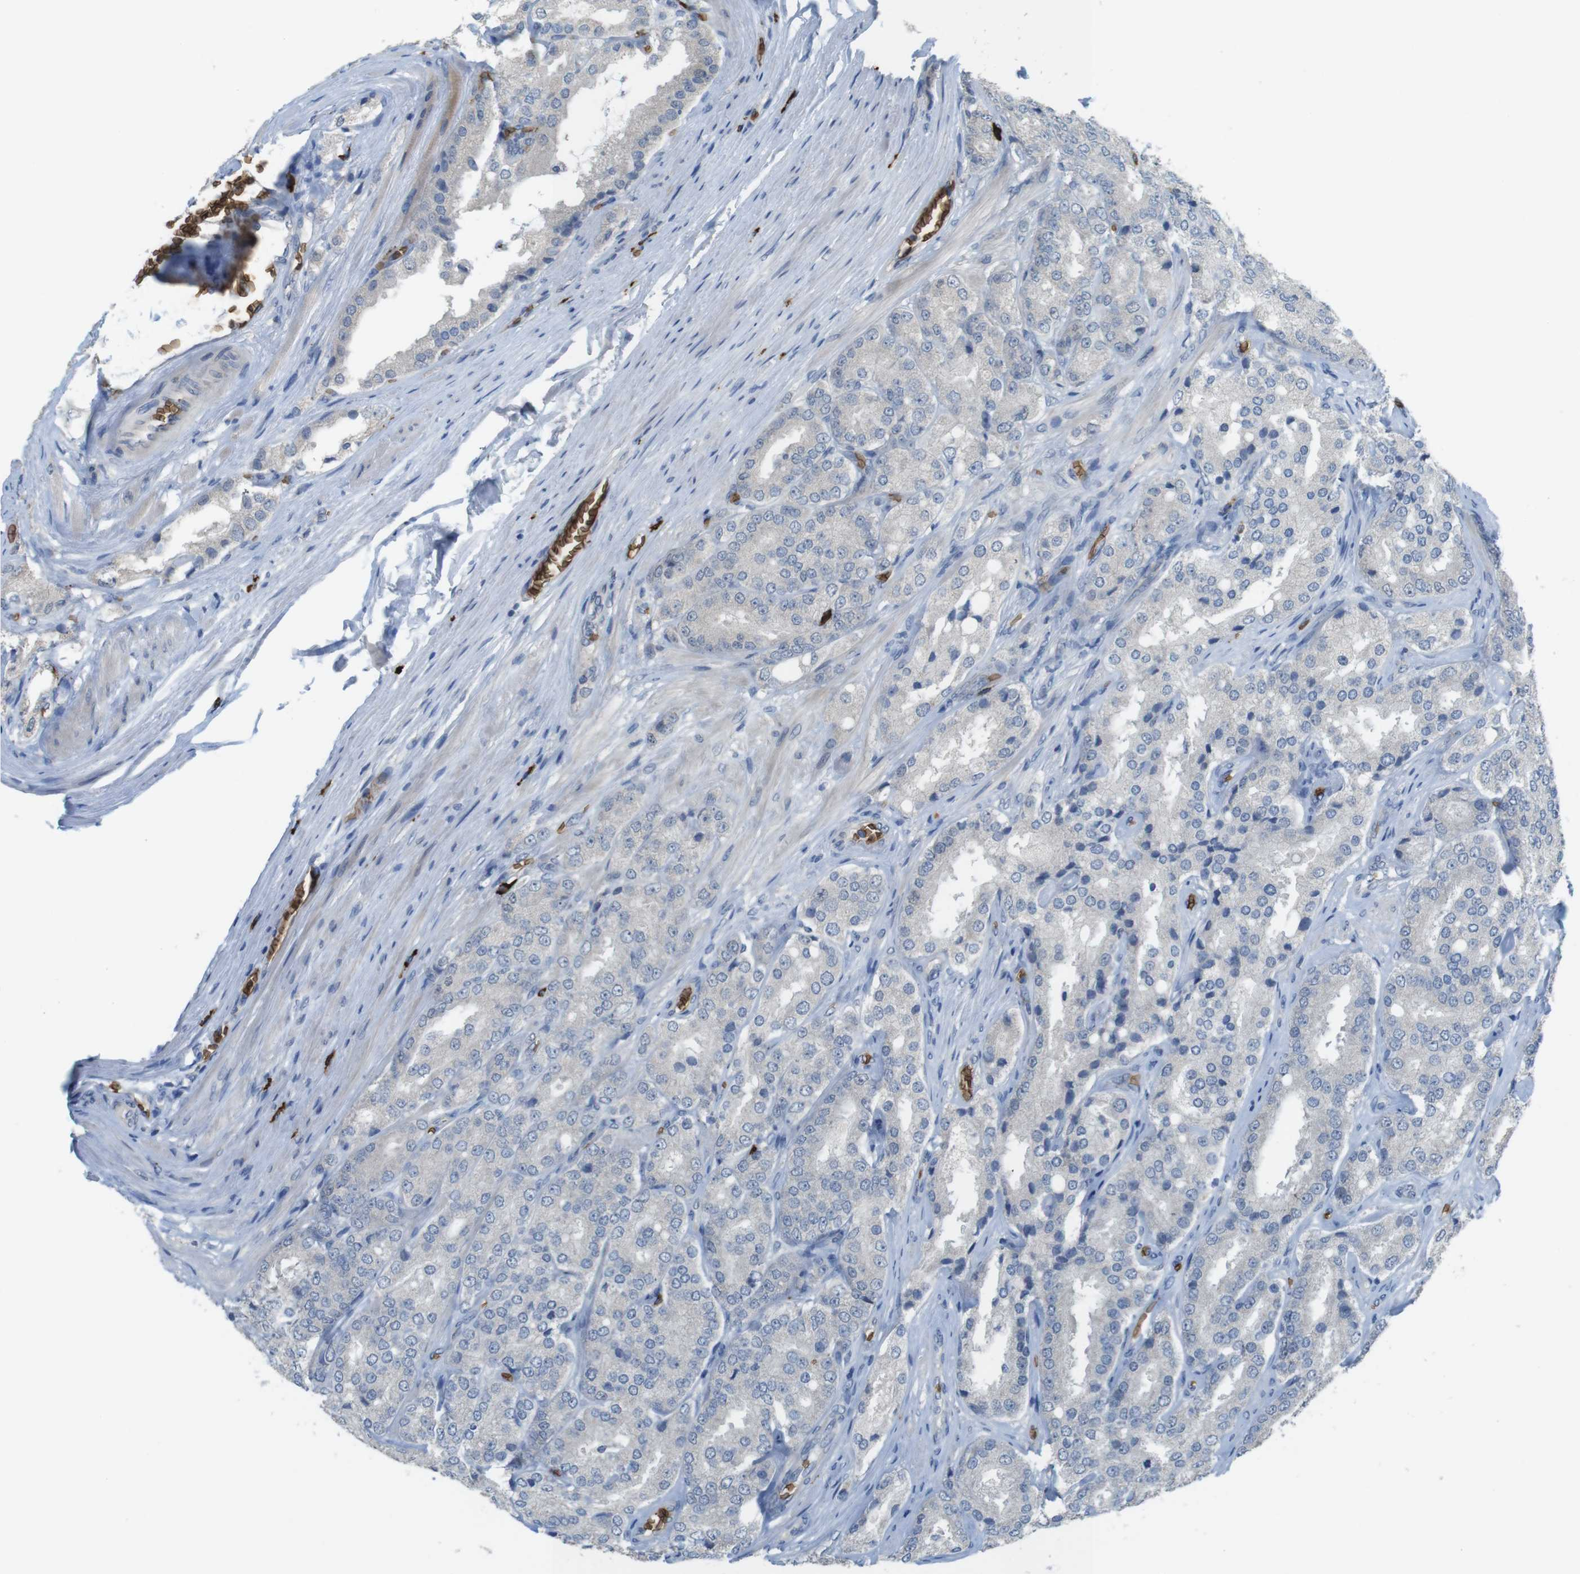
{"staining": {"intensity": "negative", "quantity": "none", "location": "none"}, "tissue": "prostate cancer", "cell_type": "Tumor cells", "image_type": "cancer", "snomed": [{"axis": "morphology", "description": "Adenocarcinoma, High grade"}, {"axis": "topography", "description": "Prostate"}], "caption": "Photomicrograph shows no protein positivity in tumor cells of high-grade adenocarcinoma (prostate) tissue. (Brightfield microscopy of DAB (3,3'-diaminobenzidine) immunohistochemistry (IHC) at high magnification).", "gene": "GYPA", "patient": {"sex": "male", "age": 65}}